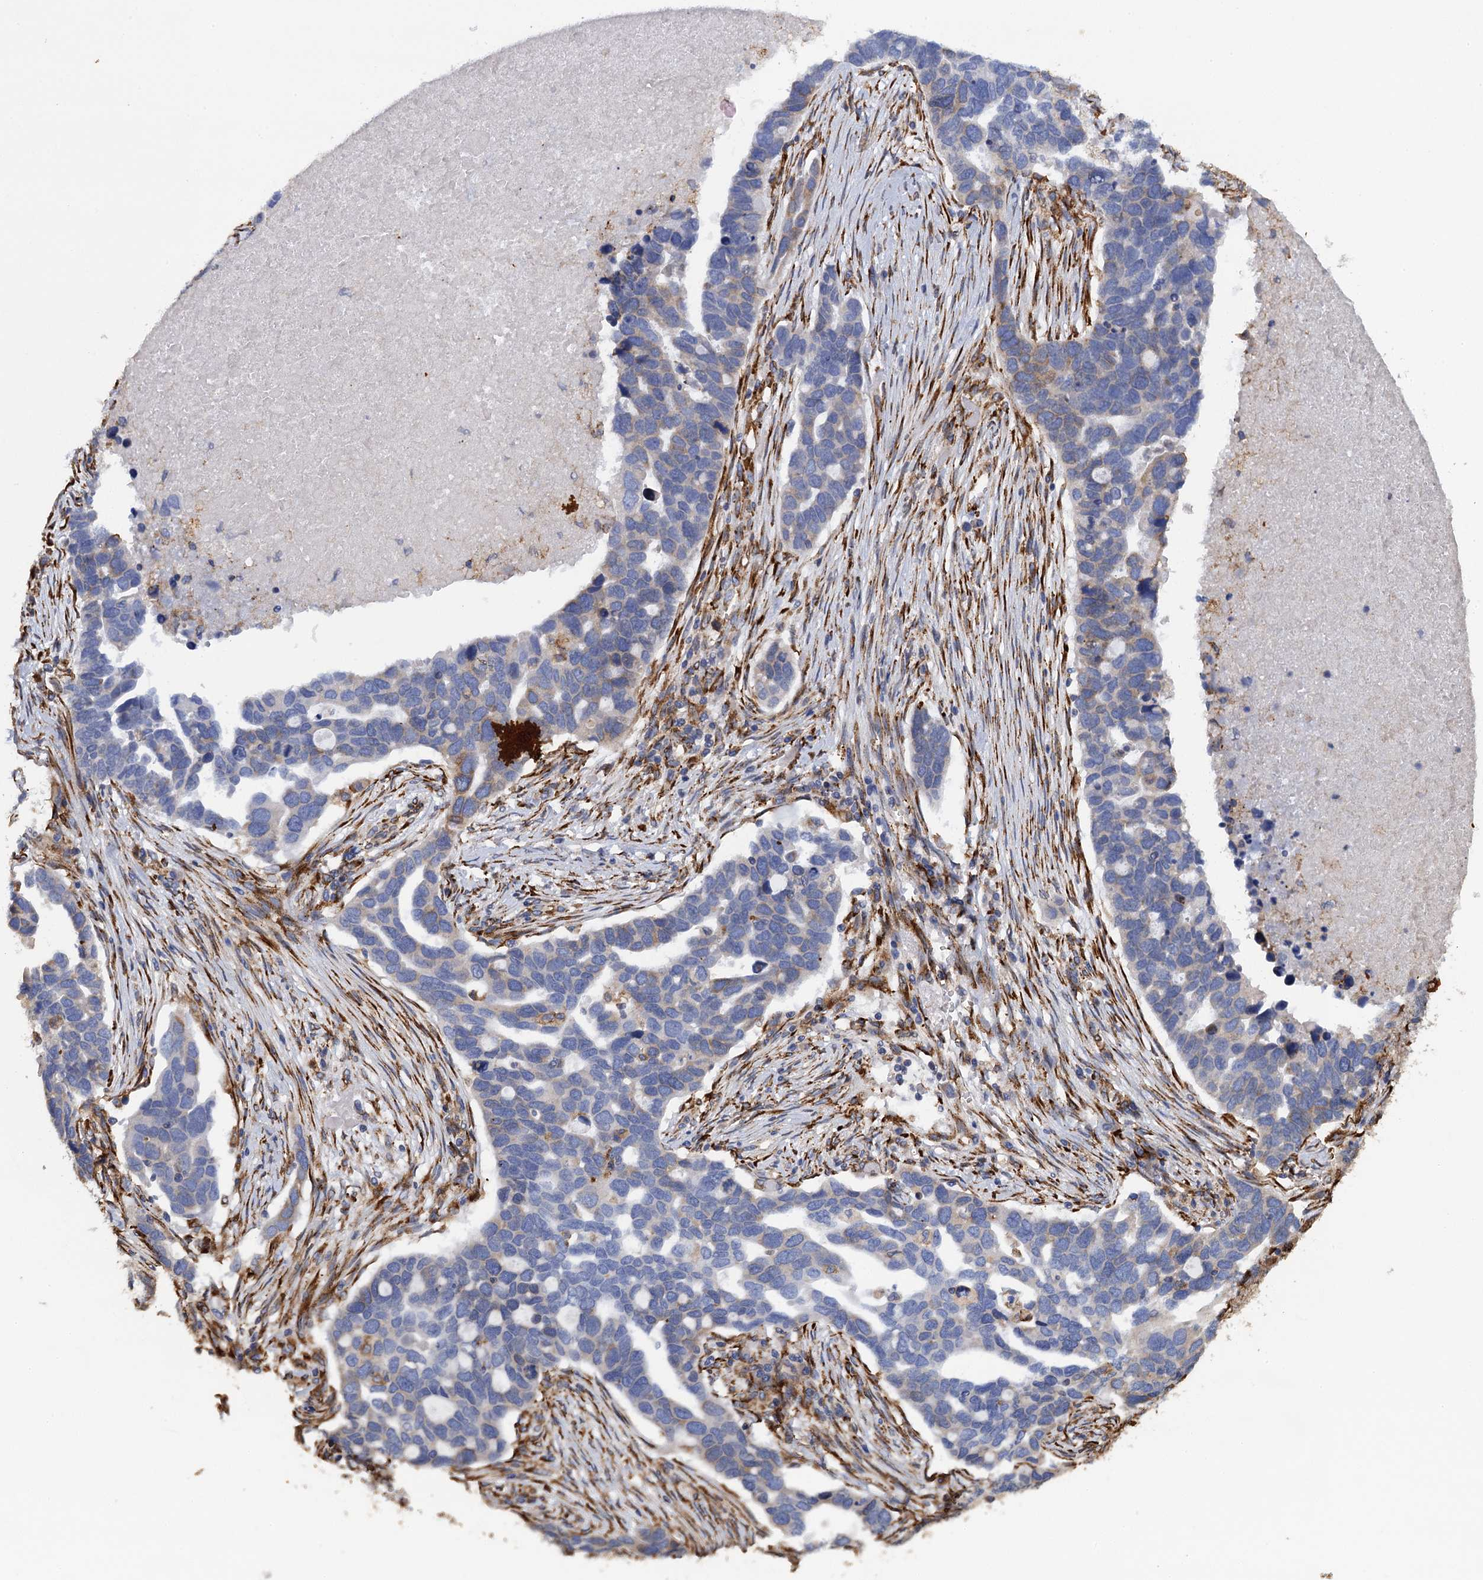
{"staining": {"intensity": "weak", "quantity": "25%-75%", "location": "cytoplasmic/membranous"}, "tissue": "ovarian cancer", "cell_type": "Tumor cells", "image_type": "cancer", "snomed": [{"axis": "morphology", "description": "Cystadenocarcinoma, serous, NOS"}, {"axis": "topography", "description": "Ovary"}], "caption": "Human ovarian serous cystadenocarcinoma stained for a protein (brown) exhibits weak cytoplasmic/membranous positive staining in approximately 25%-75% of tumor cells.", "gene": "POGLUT3", "patient": {"sex": "female", "age": 54}}